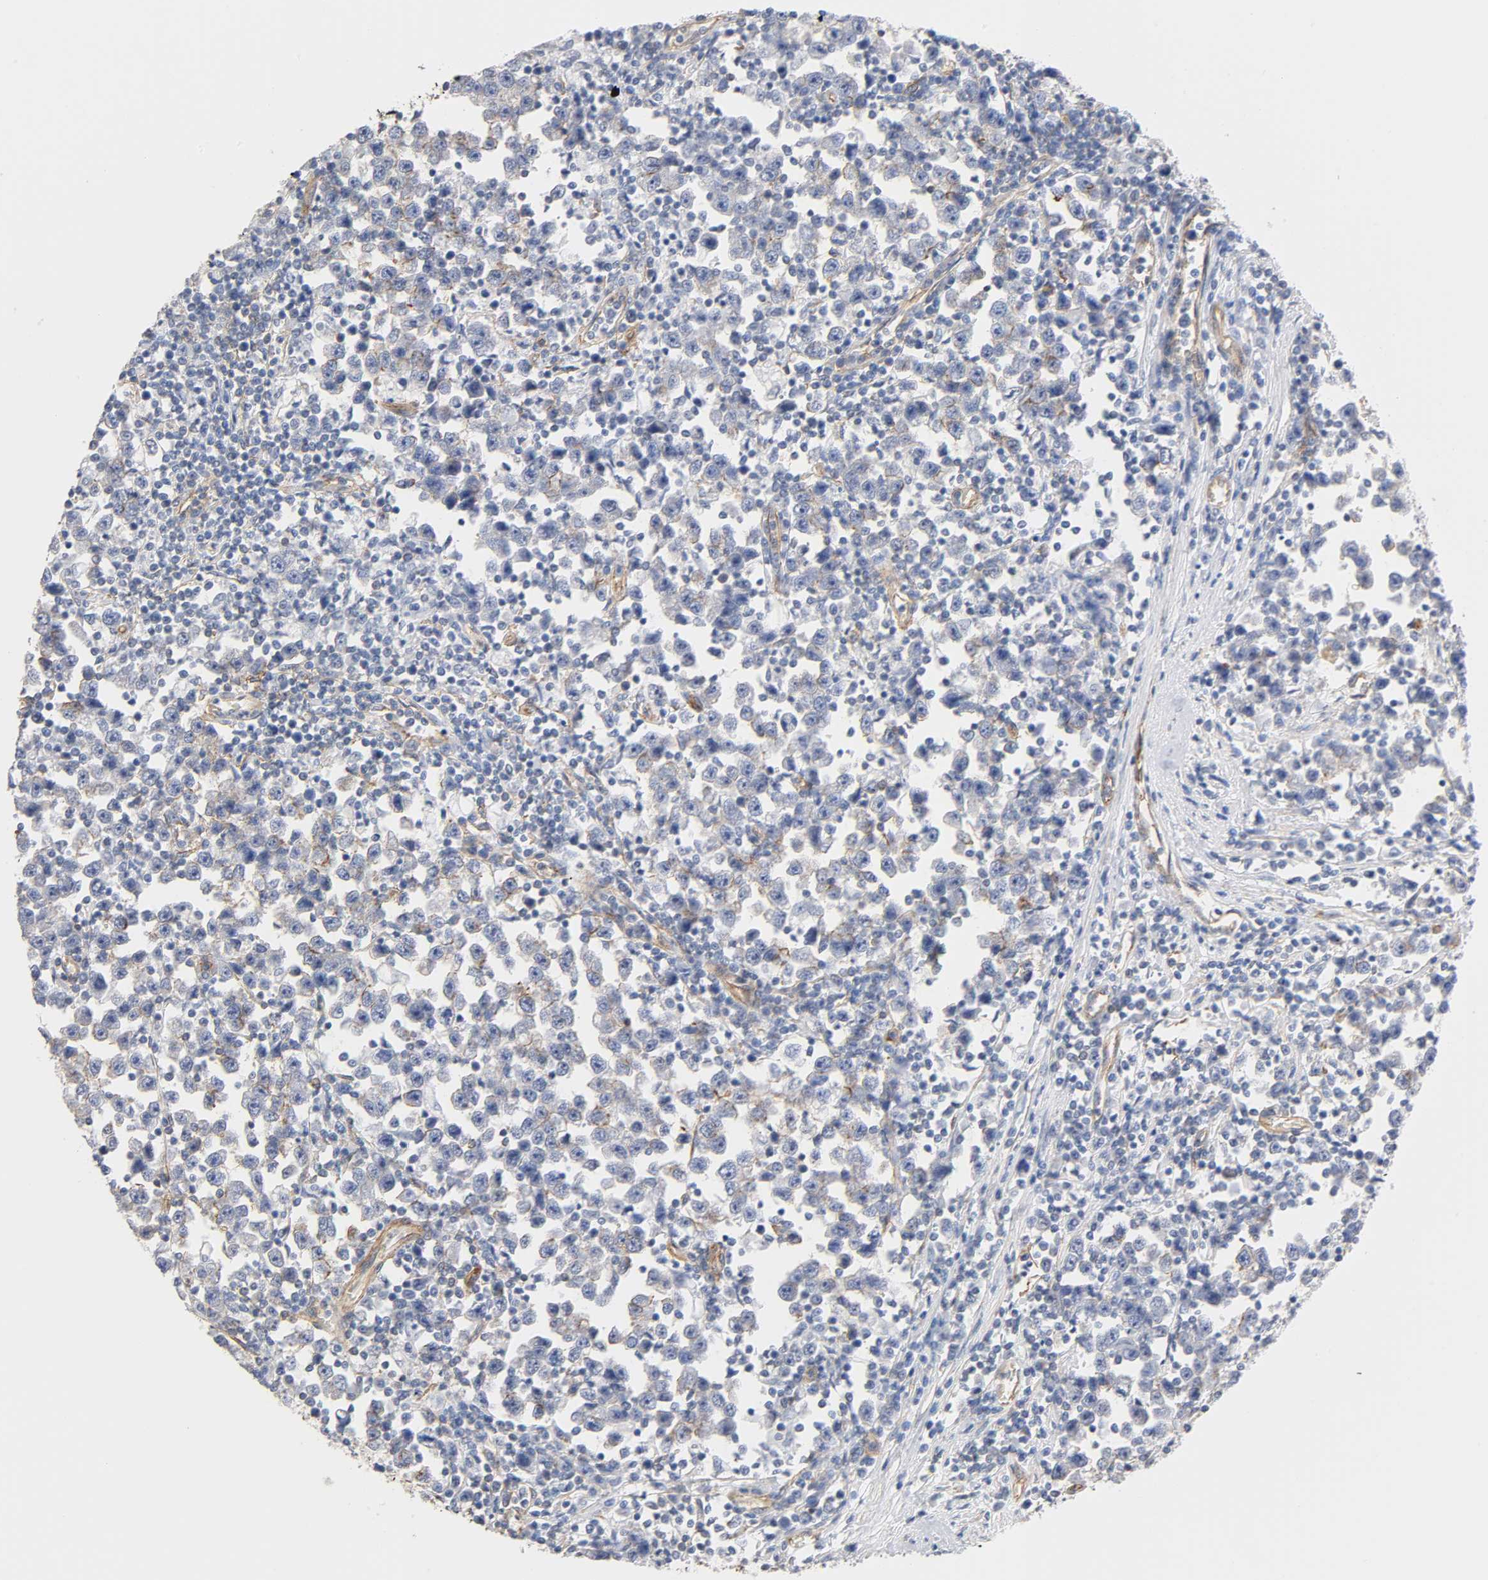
{"staining": {"intensity": "weak", "quantity": "25%-75%", "location": "cytoplasmic/membranous"}, "tissue": "testis cancer", "cell_type": "Tumor cells", "image_type": "cancer", "snomed": [{"axis": "morphology", "description": "Seminoma, NOS"}, {"axis": "topography", "description": "Testis"}], "caption": "Immunohistochemistry (IHC) of human seminoma (testis) reveals low levels of weak cytoplasmic/membranous expression in about 25%-75% of tumor cells.", "gene": "SPTAN1", "patient": {"sex": "male", "age": 43}}